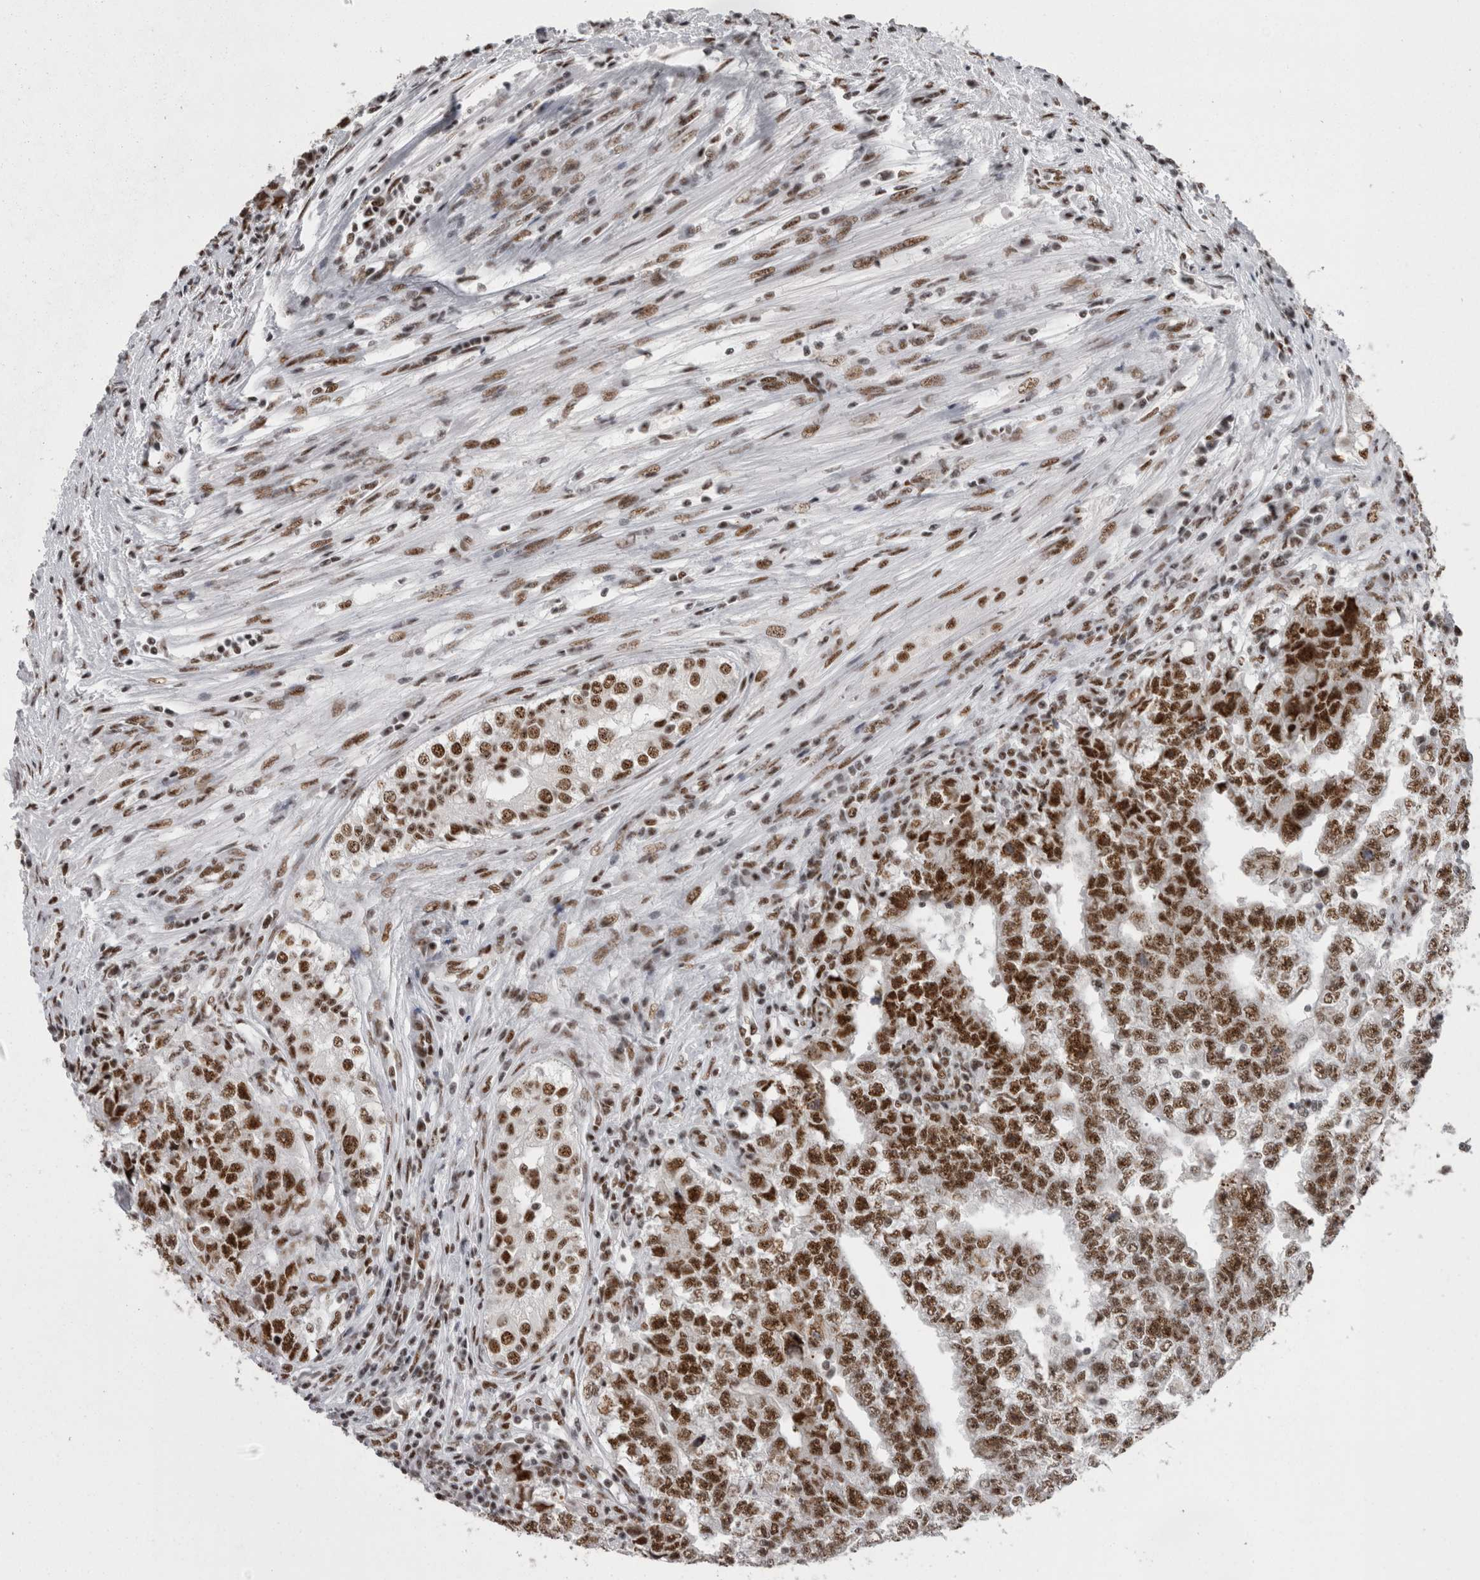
{"staining": {"intensity": "moderate", "quantity": ">75%", "location": "nuclear"}, "tissue": "testis cancer", "cell_type": "Tumor cells", "image_type": "cancer", "snomed": [{"axis": "morphology", "description": "Carcinoma, Embryonal, NOS"}, {"axis": "topography", "description": "Testis"}], "caption": "An immunohistochemistry (IHC) photomicrograph of tumor tissue is shown. Protein staining in brown shows moderate nuclear positivity in embryonal carcinoma (testis) within tumor cells.", "gene": "SNRNP40", "patient": {"sex": "male", "age": 25}}